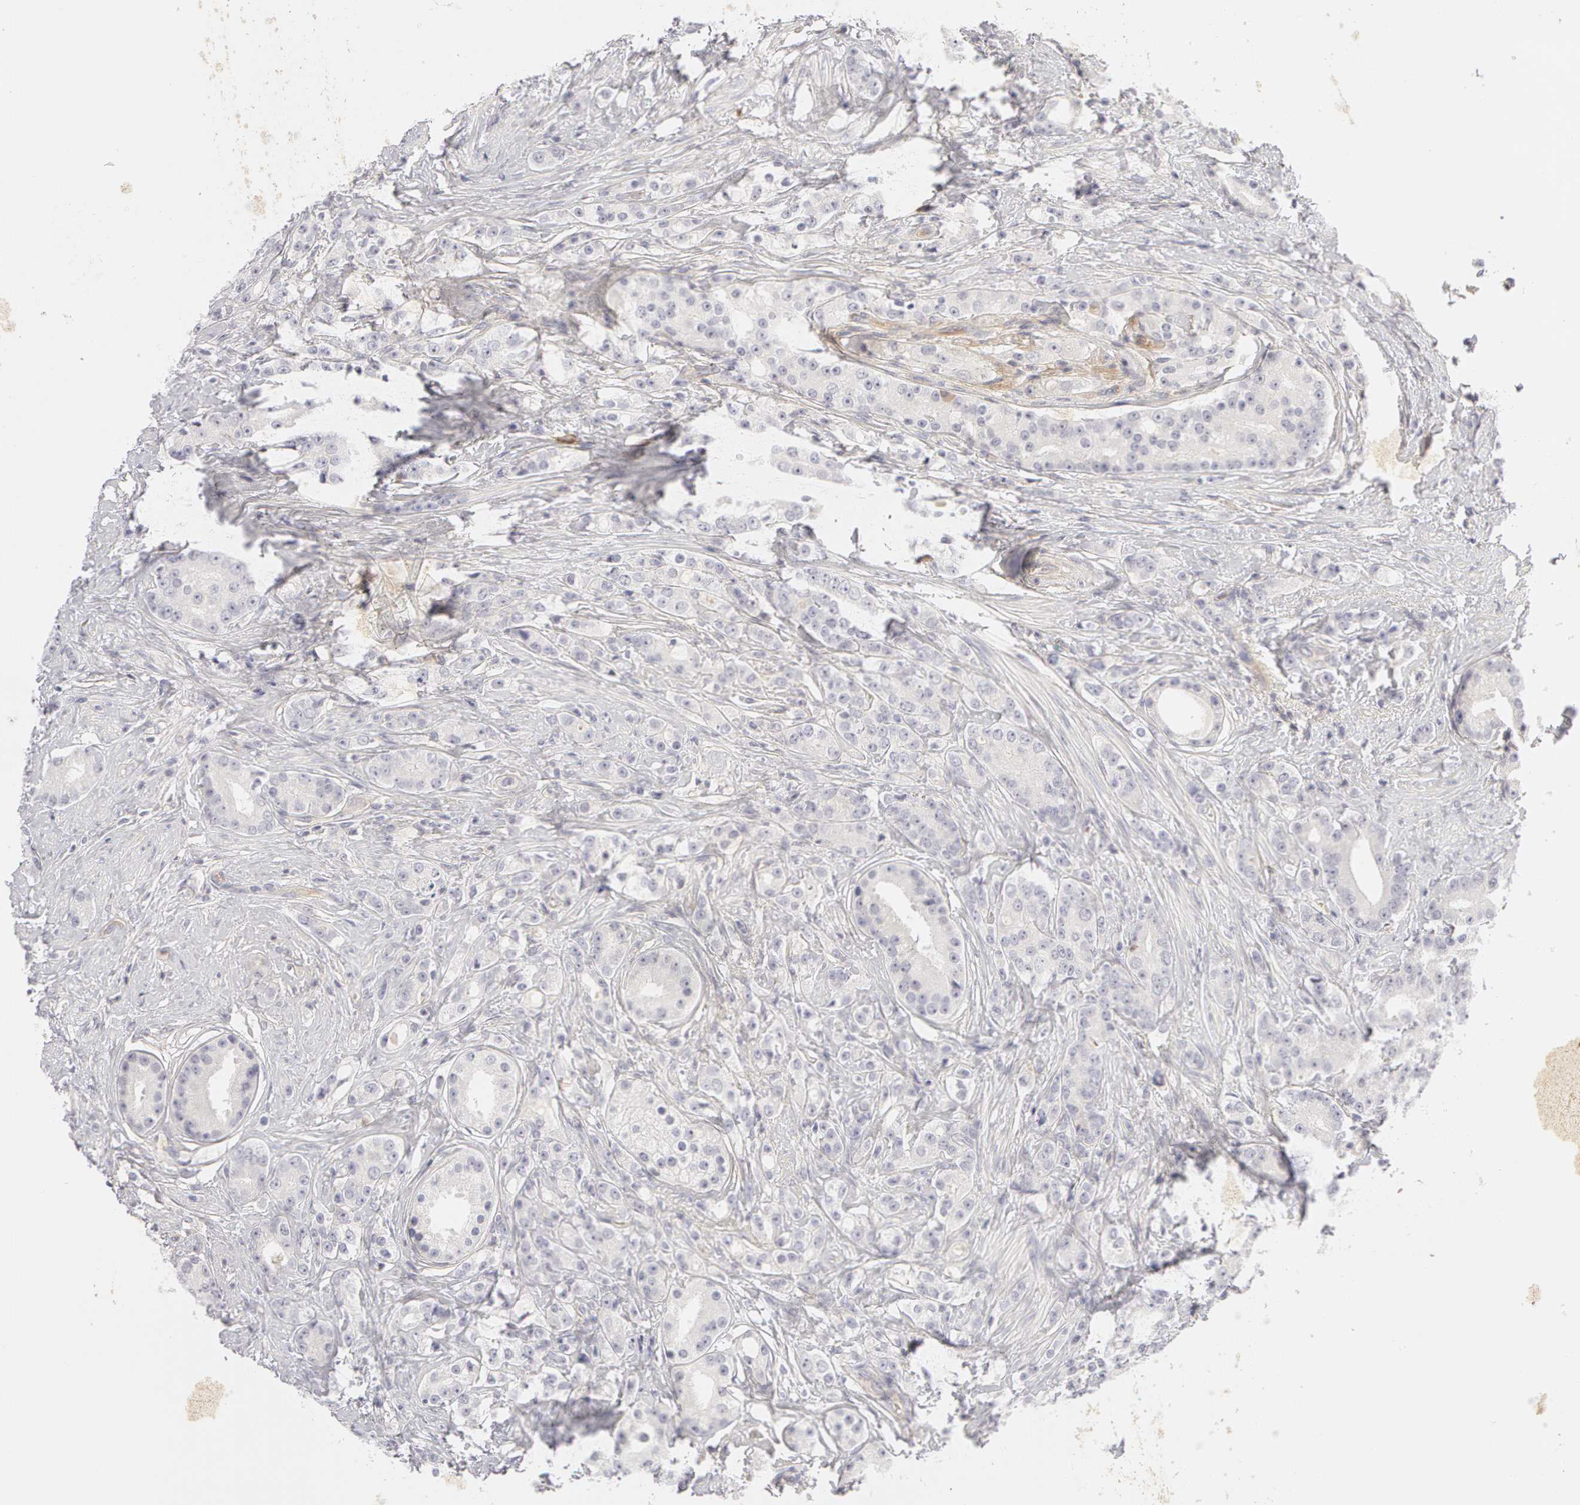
{"staining": {"intensity": "negative", "quantity": "none", "location": "none"}, "tissue": "prostate cancer", "cell_type": "Tumor cells", "image_type": "cancer", "snomed": [{"axis": "morphology", "description": "Adenocarcinoma, Medium grade"}, {"axis": "topography", "description": "Prostate"}], "caption": "A histopathology image of human prostate adenocarcinoma (medium-grade) is negative for staining in tumor cells.", "gene": "ABCB1", "patient": {"sex": "male", "age": 59}}